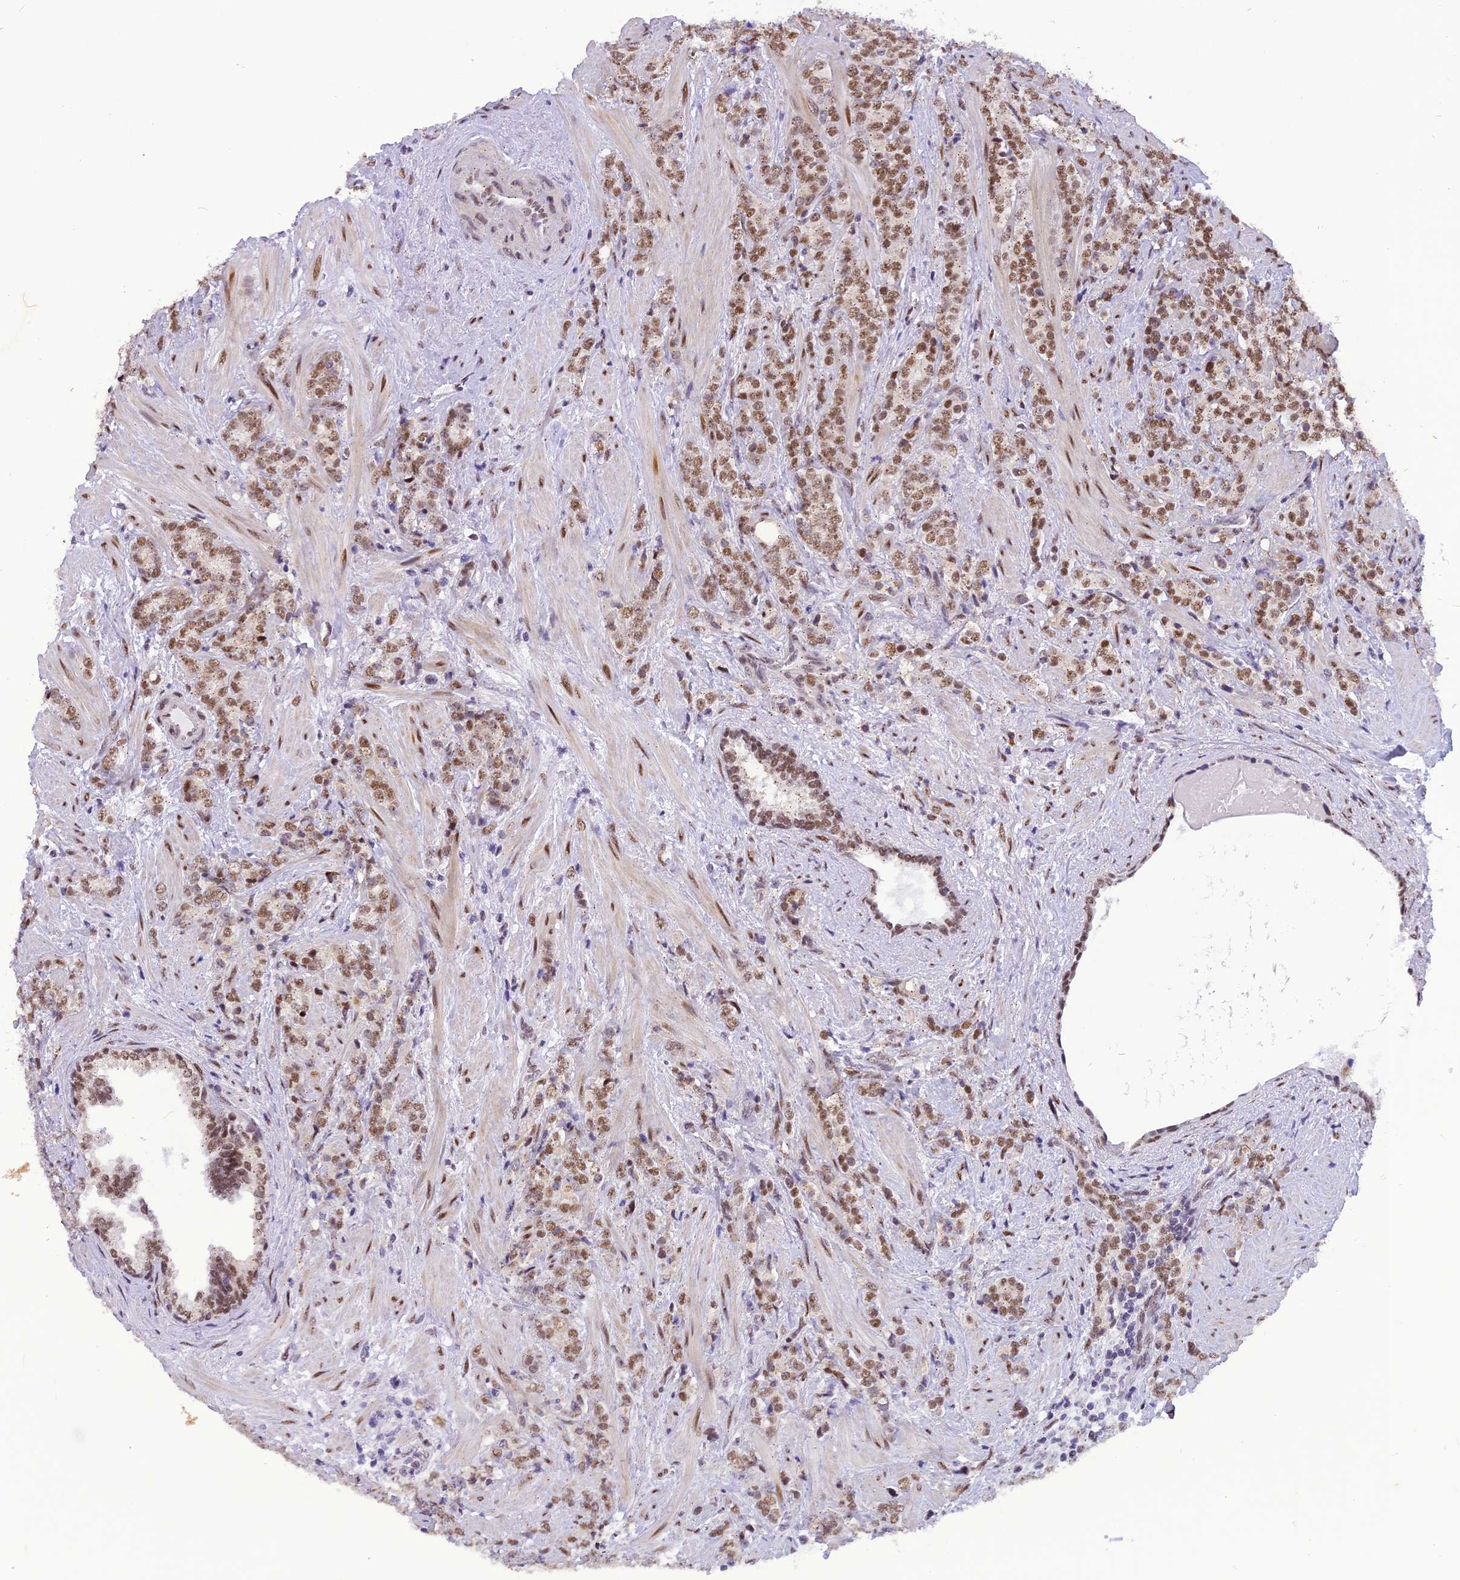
{"staining": {"intensity": "moderate", "quantity": ">75%", "location": "nuclear"}, "tissue": "prostate cancer", "cell_type": "Tumor cells", "image_type": "cancer", "snomed": [{"axis": "morphology", "description": "Adenocarcinoma, High grade"}, {"axis": "topography", "description": "Prostate"}], "caption": "Moderate nuclear staining is identified in approximately >75% of tumor cells in high-grade adenocarcinoma (prostate).", "gene": "IRF2BP1", "patient": {"sex": "male", "age": 64}}